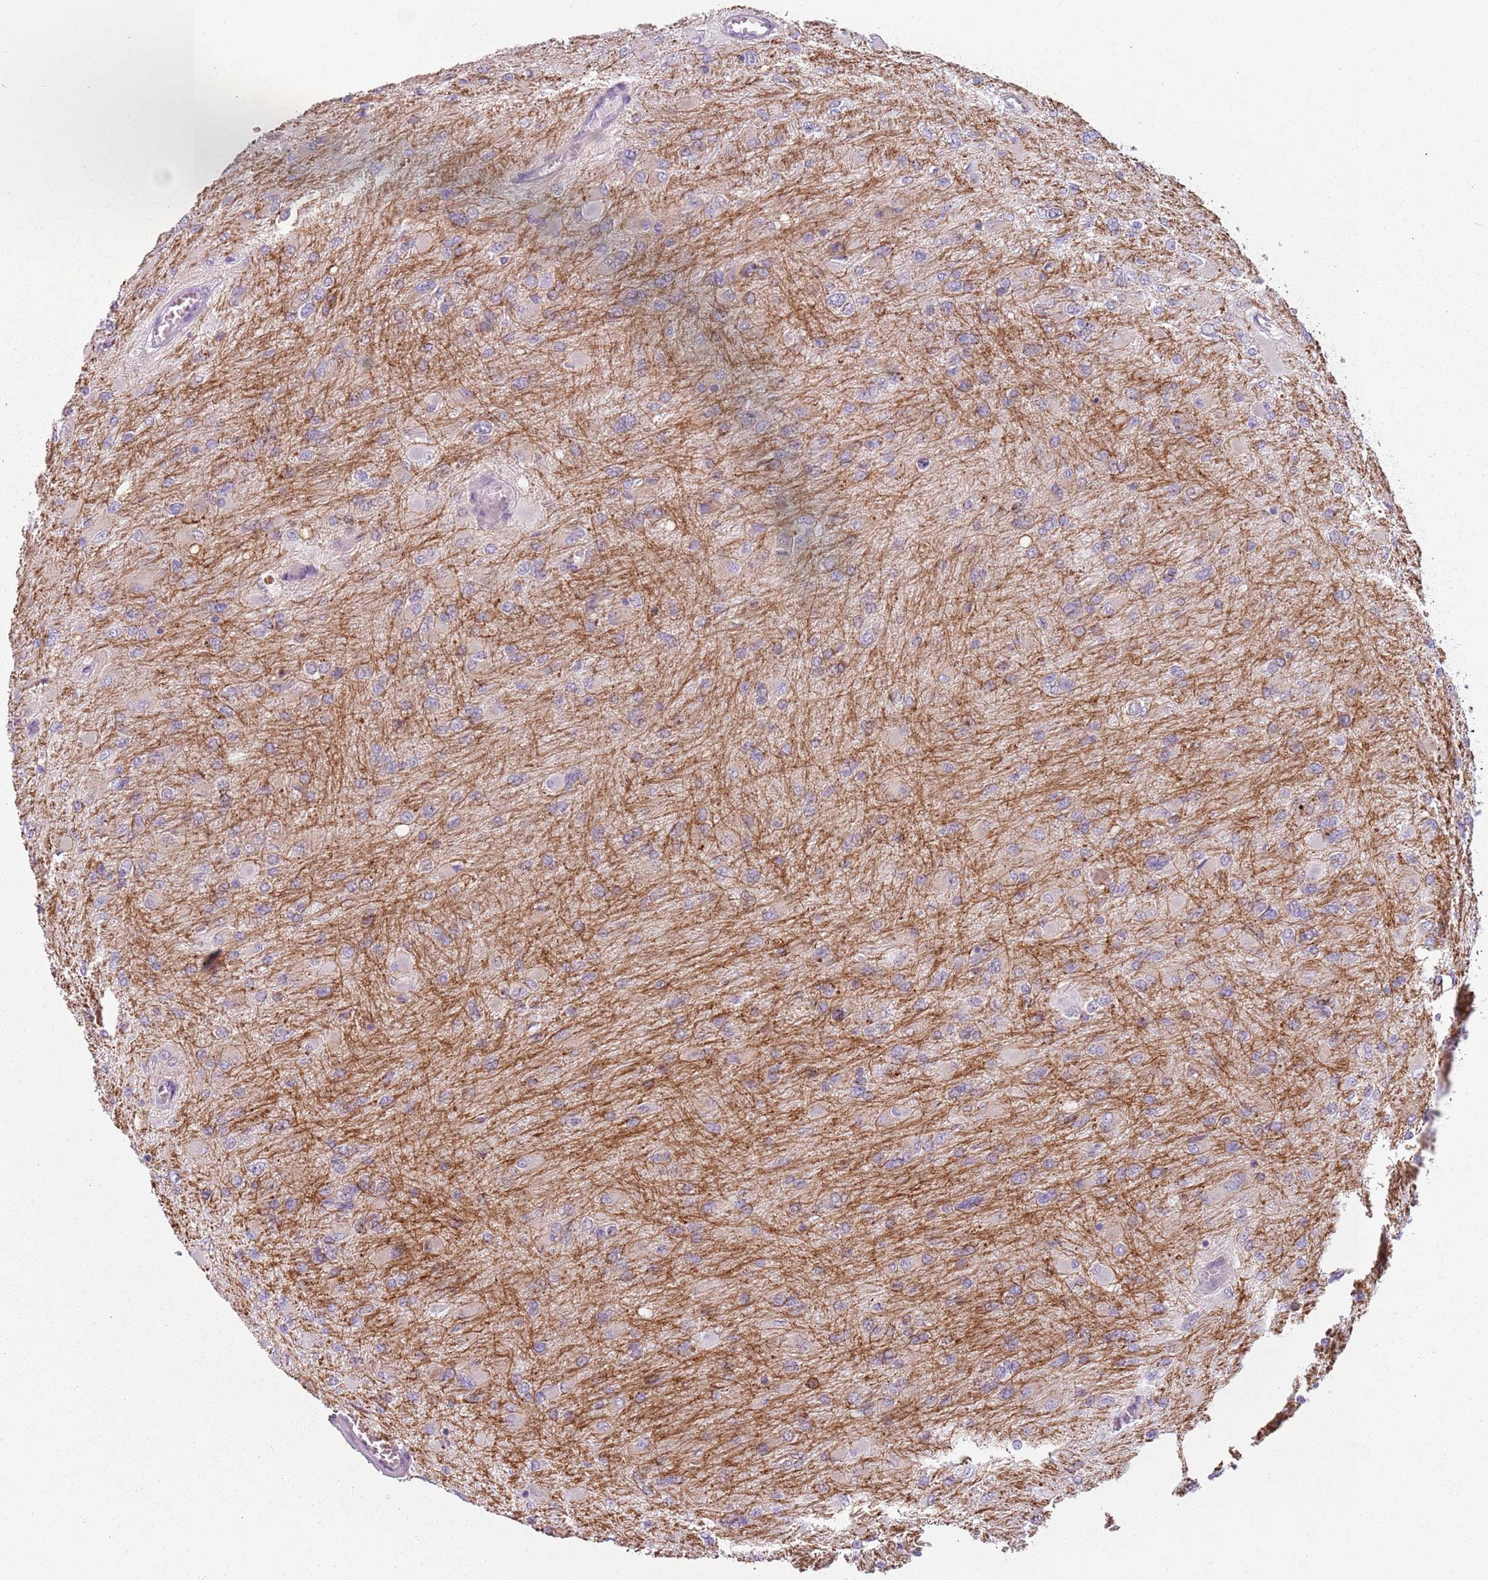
{"staining": {"intensity": "negative", "quantity": "none", "location": "none"}, "tissue": "glioma", "cell_type": "Tumor cells", "image_type": "cancer", "snomed": [{"axis": "morphology", "description": "Glioma, malignant, High grade"}, {"axis": "topography", "description": "Cerebral cortex"}], "caption": "Immunohistochemistry (IHC) photomicrograph of high-grade glioma (malignant) stained for a protein (brown), which demonstrates no staining in tumor cells. Nuclei are stained in blue.", "gene": "MEGF8", "patient": {"sex": "female", "age": 36}}